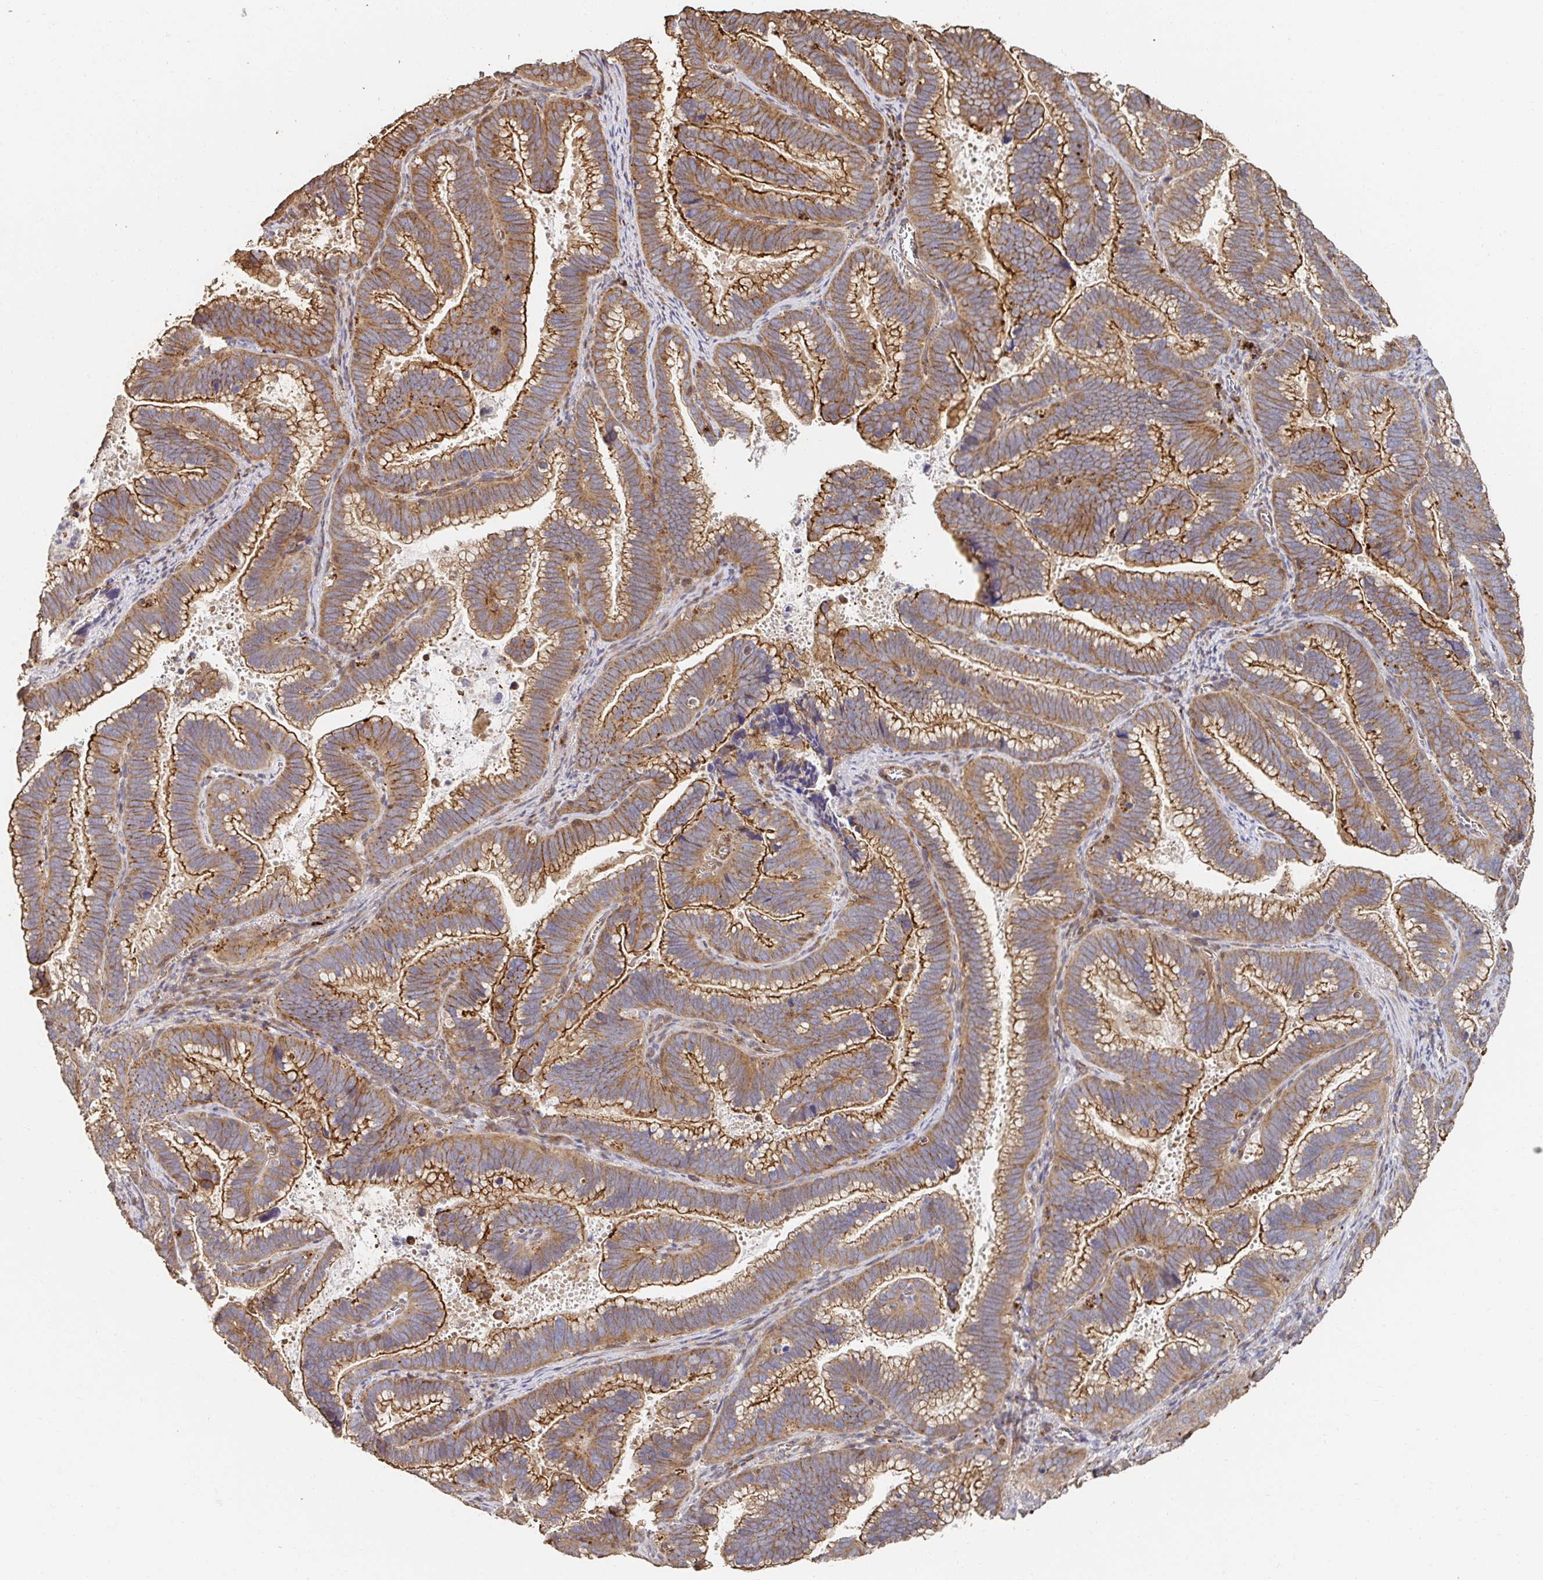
{"staining": {"intensity": "moderate", "quantity": ">75%", "location": "cytoplasmic/membranous"}, "tissue": "cervical cancer", "cell_type": "Tumor cells", "image_type": "cancer", "snomed": [{"axis": "morphology", "description": "Adenocarcinoma, NOS"}, {"axis": "topography", "description": "Cervix"}], "caption": "DAB (3,3'-diaminobenzidine) immunohistochemical staining of adenocarcinoma (cervical) exhibits moderate cytoplasmic/membranous protein positivity in about >75% of tumor cells. (IHC, brightfield microscopy, high magnification).", "gene": "APBB1", "patient": {"sex": "female", "age": 61}}